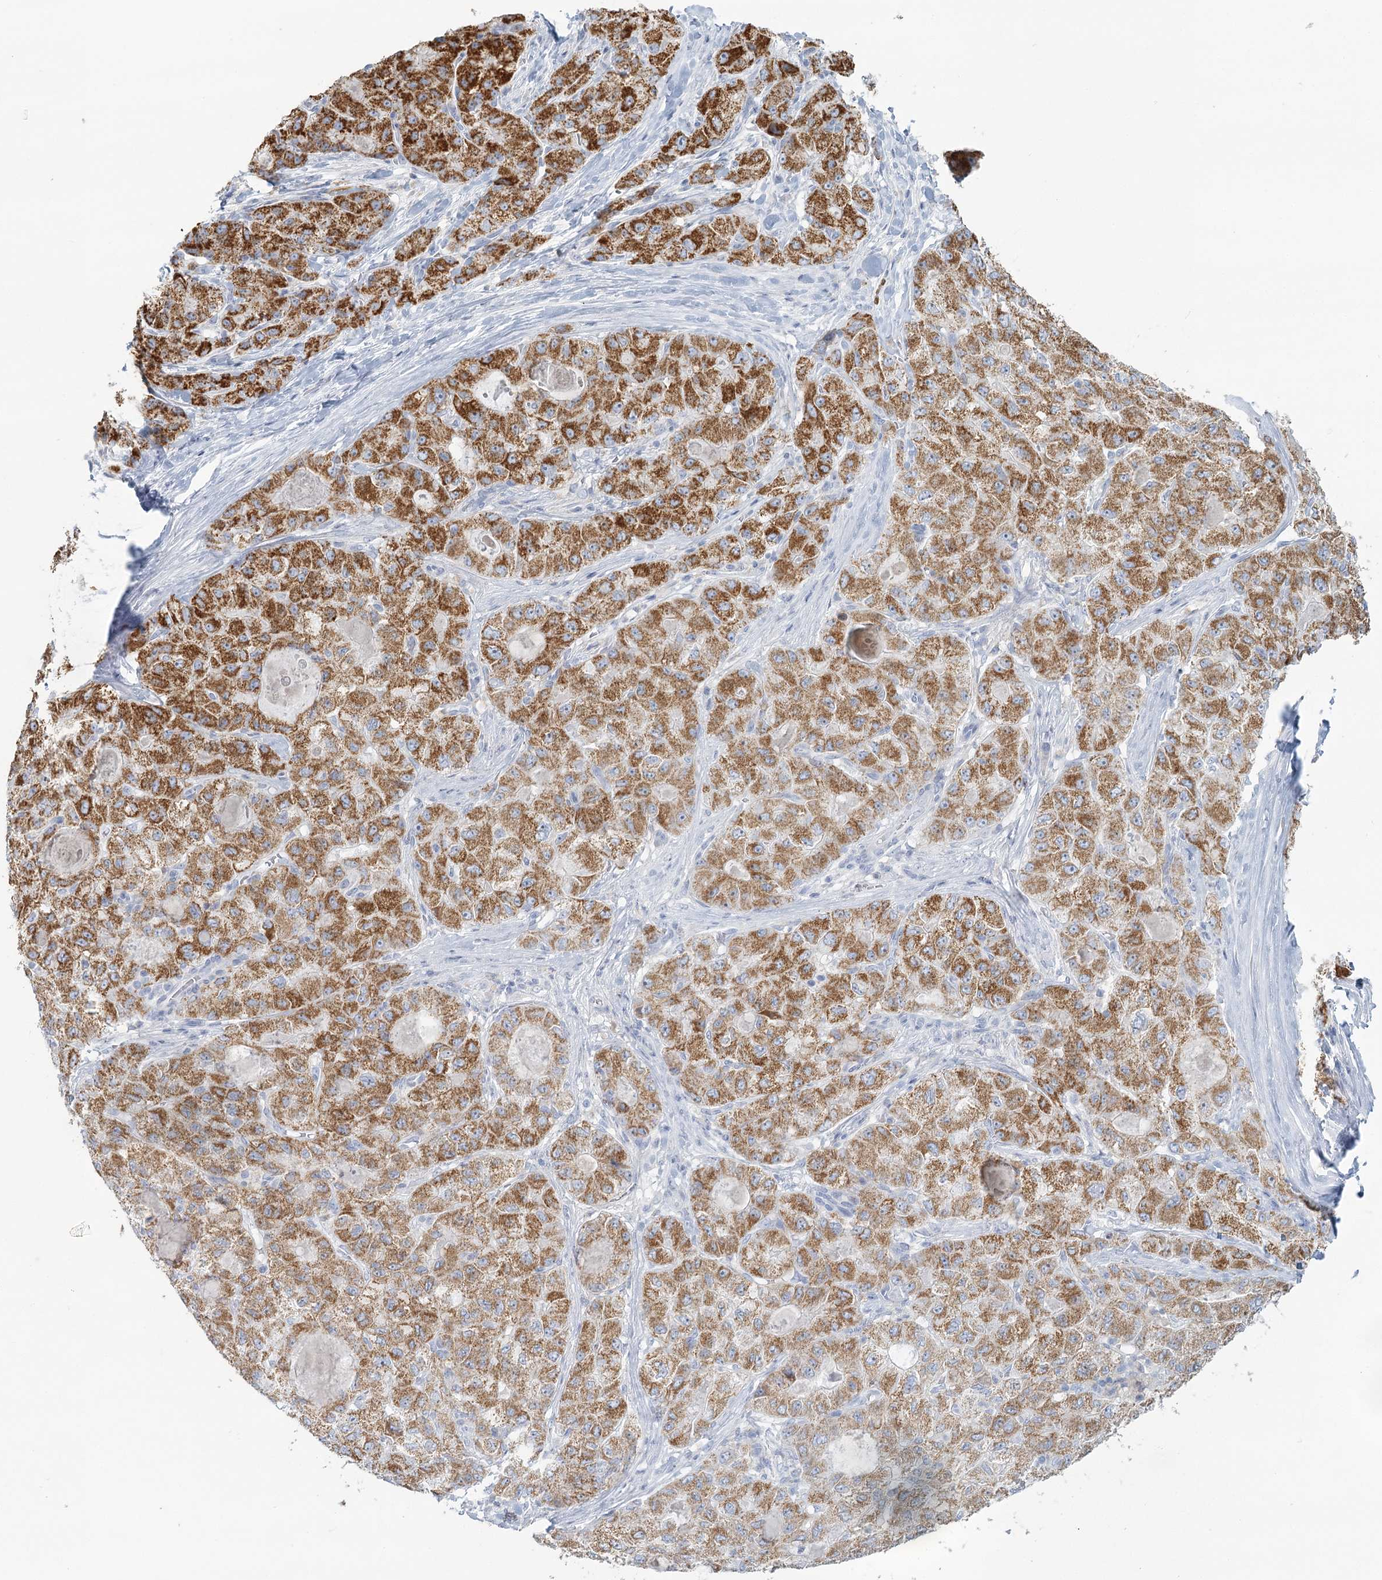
{"staining": {"intensity": "moderate", "quantity": ">75%", "location": "cytoplasmic/membranous"}, "tissue": "liver cancer", "cell_type": "Tumor cells", "image_type": "cancer", "snomed": [{"axis": "morphology", "description": "Carcinoma, Hepatocellular, NOS"}, {"axis": "topography", "description": "Liver"}], "caption": "Immunohistochemical staining of human hepatocellular carcinoma (liver) exhibits moderate cytoplasmic/membranous protein positivity in about >75% of tumor cells. The staining was performed using DAB (3,3'-diaminobenzidine), with brown indicating positive protein expression. Nuclei are stained blue with hematoxylin.", "gene": "BPHL", "patient": {"sex": "male", "age": 80}}